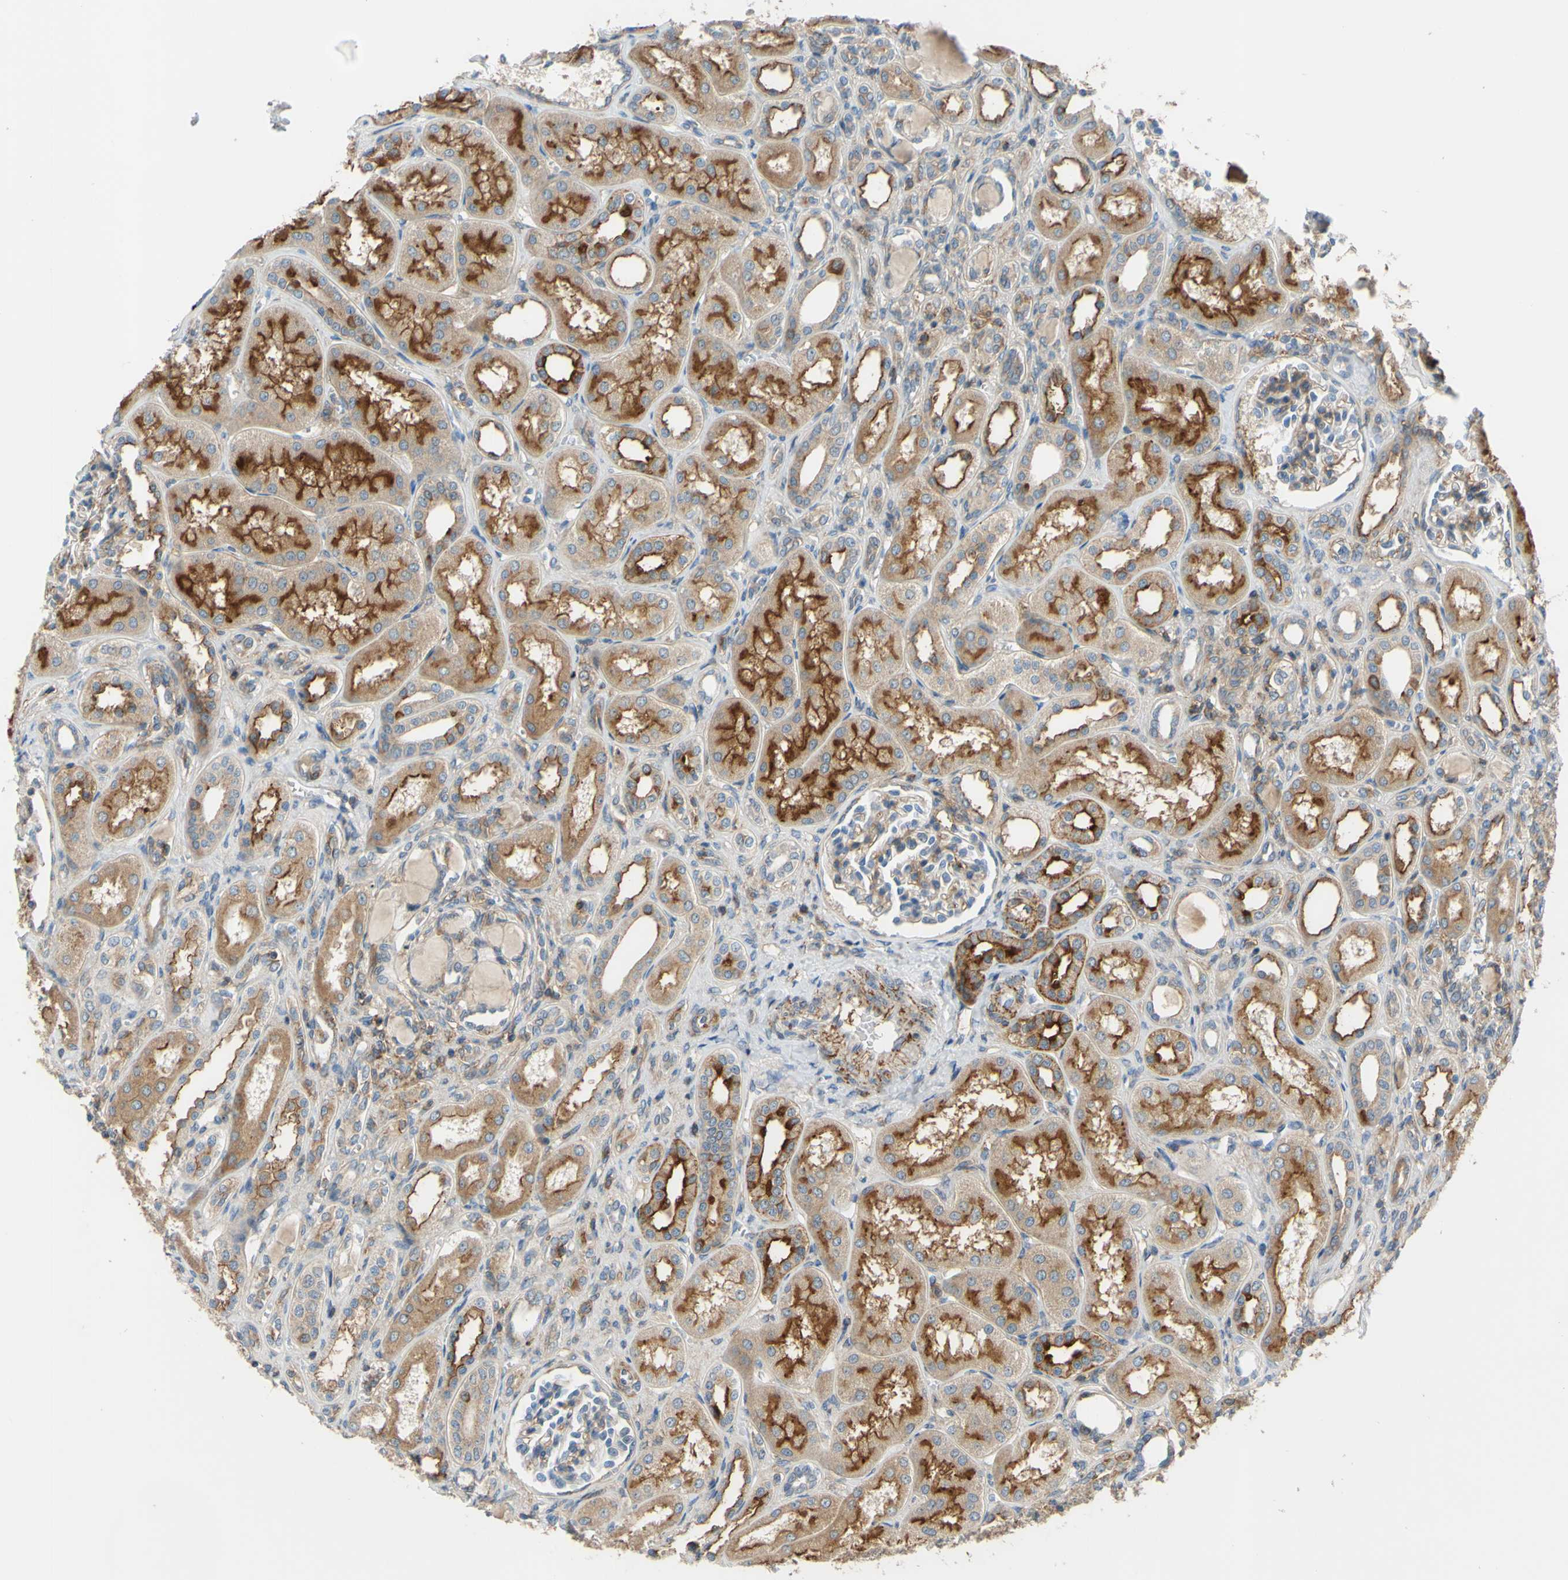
{"staining": {"intensity": "weak", "quantity": "25%-75%", "location": "cytoplasmic/membranous"}, "tissue": "kidney", "cell_type": "Cells in glomeruli", "image_type": "normal", "snomed": [{"axis": "morphology", "description": "Normal tissue, NOS"}, {"axis": "topography", "description": "Kidney"}], "caption": "Immunohistochemistry (IHC) micrograph of unremarkable kidney: kidney stained using IHC reveals low levels of weak protein expression localized specifically in the cytoplasmic/membranous of cells in glomeruli, appearing as a cytoplasmic/membranous brown color.", "gene": "POR", "patient": {"sex": "male", "age": 7}}